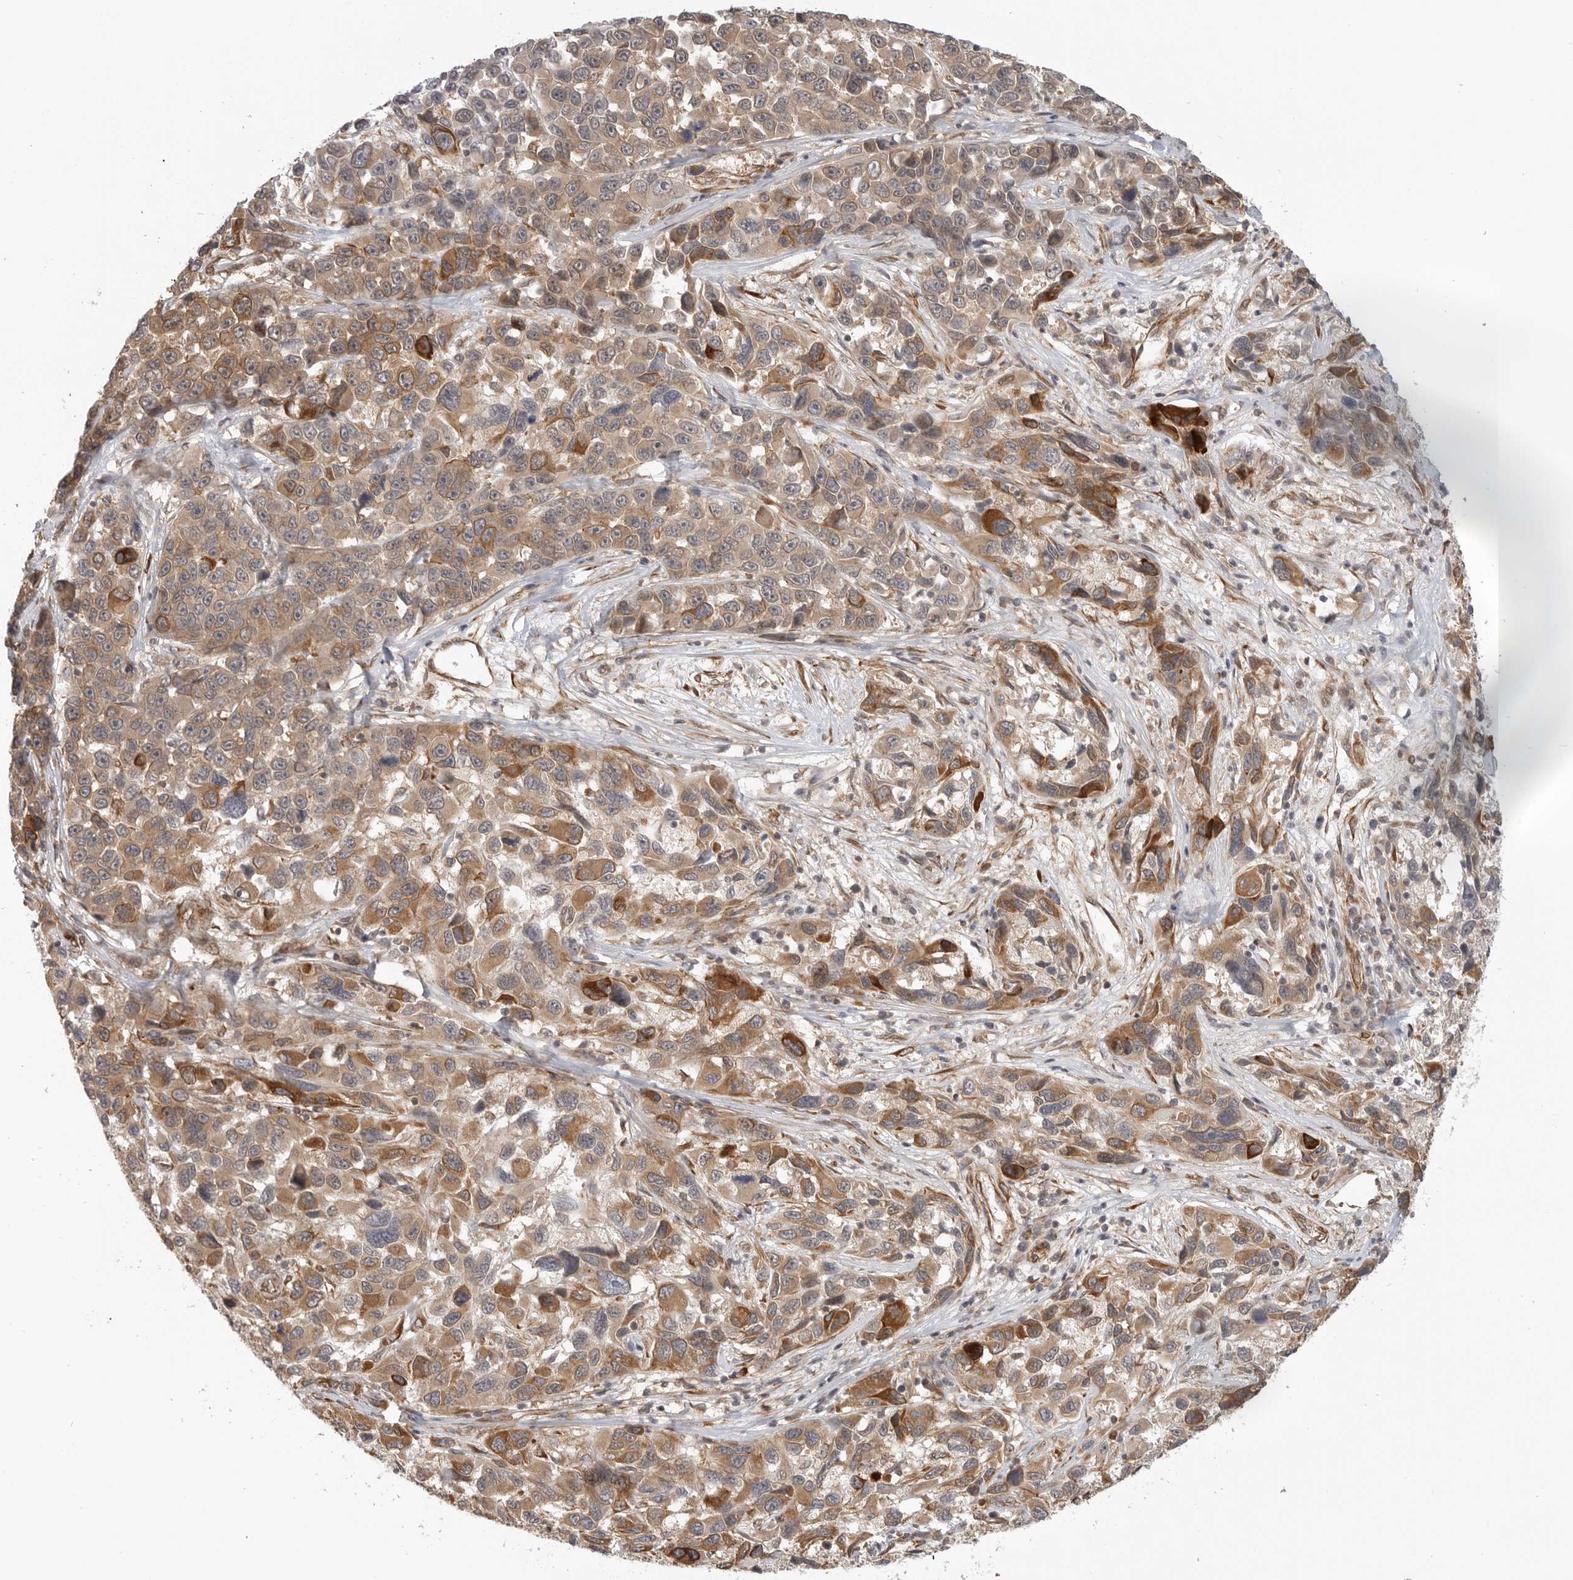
{"staining": {"intensity": "moderate", "quantity": ">75%", "location": "cytoplasmic/membranous"}, "tissue": "melanoma", "cell_type": "Tumor cells", "image_type": "cancer", "snomed": [{"axis": "morphology", "description": "Malignant melanoma, NOS"}, {"axis": "topography", "description": "Skin"}], "caption": "IHC (DAB) staining of melanoma shows moderate cytoplasmic/membranous protein staining in about >75% of tumor cells. Nuclei are stained in blue.", "gene": "ATOH7", "patient": {"sex": "male", "age": 53}}